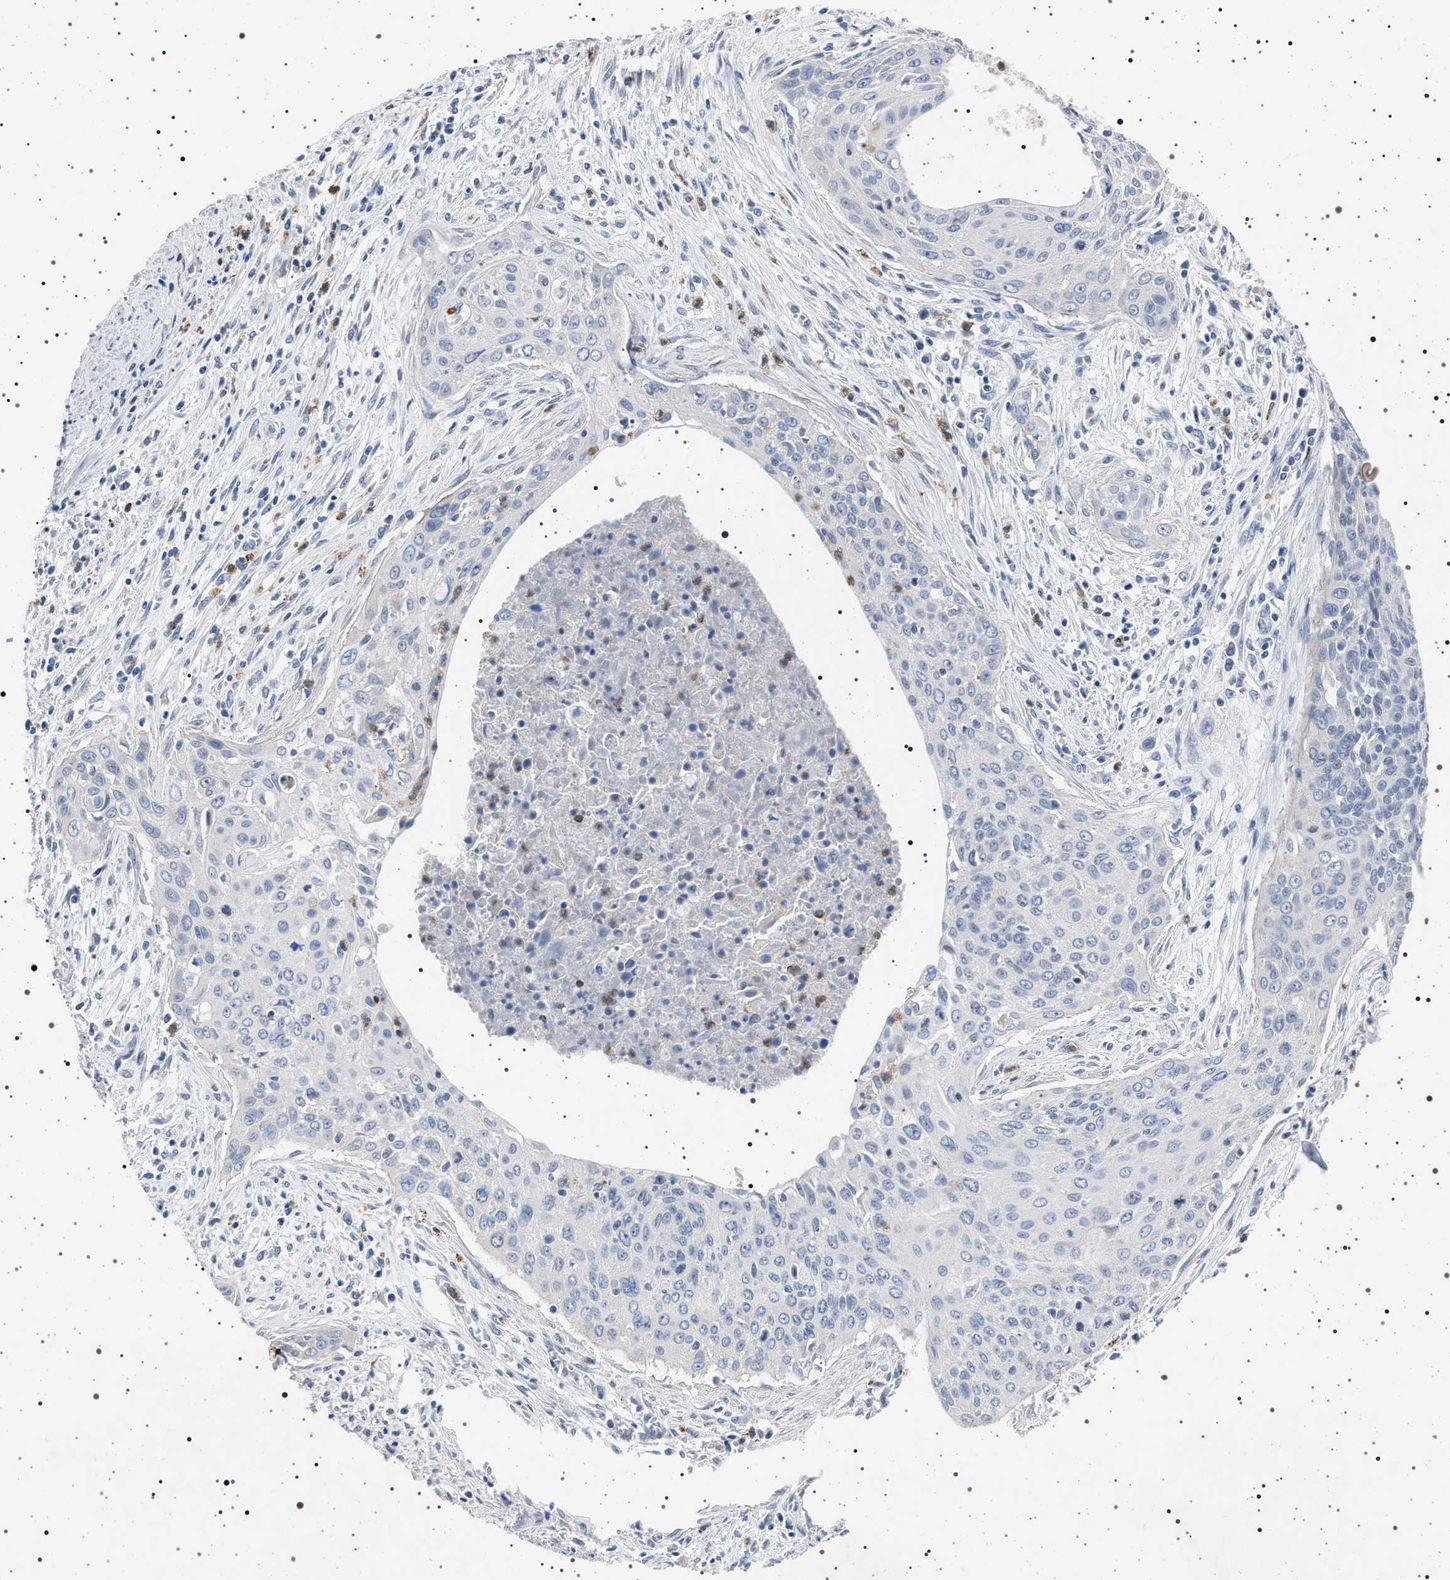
{"staining": {"intensity": "negative", "quantity": "none", "location": "none"}, "tissue": "cervical cancer", "cell_type": "Tumor cells", "image_type": "cancer", "snomed": [{"axis": "morphology", "description": "Squamous cell carcinoma, NOS"}, {"axis": "topography", "description": "Cervix"}], "caption": "A histopathology image of human cervical squamous cell carcinoma is negative for staining in tumor cells.", "gene": "NAT9", "patient": {"sex": "female", "age": 55}}